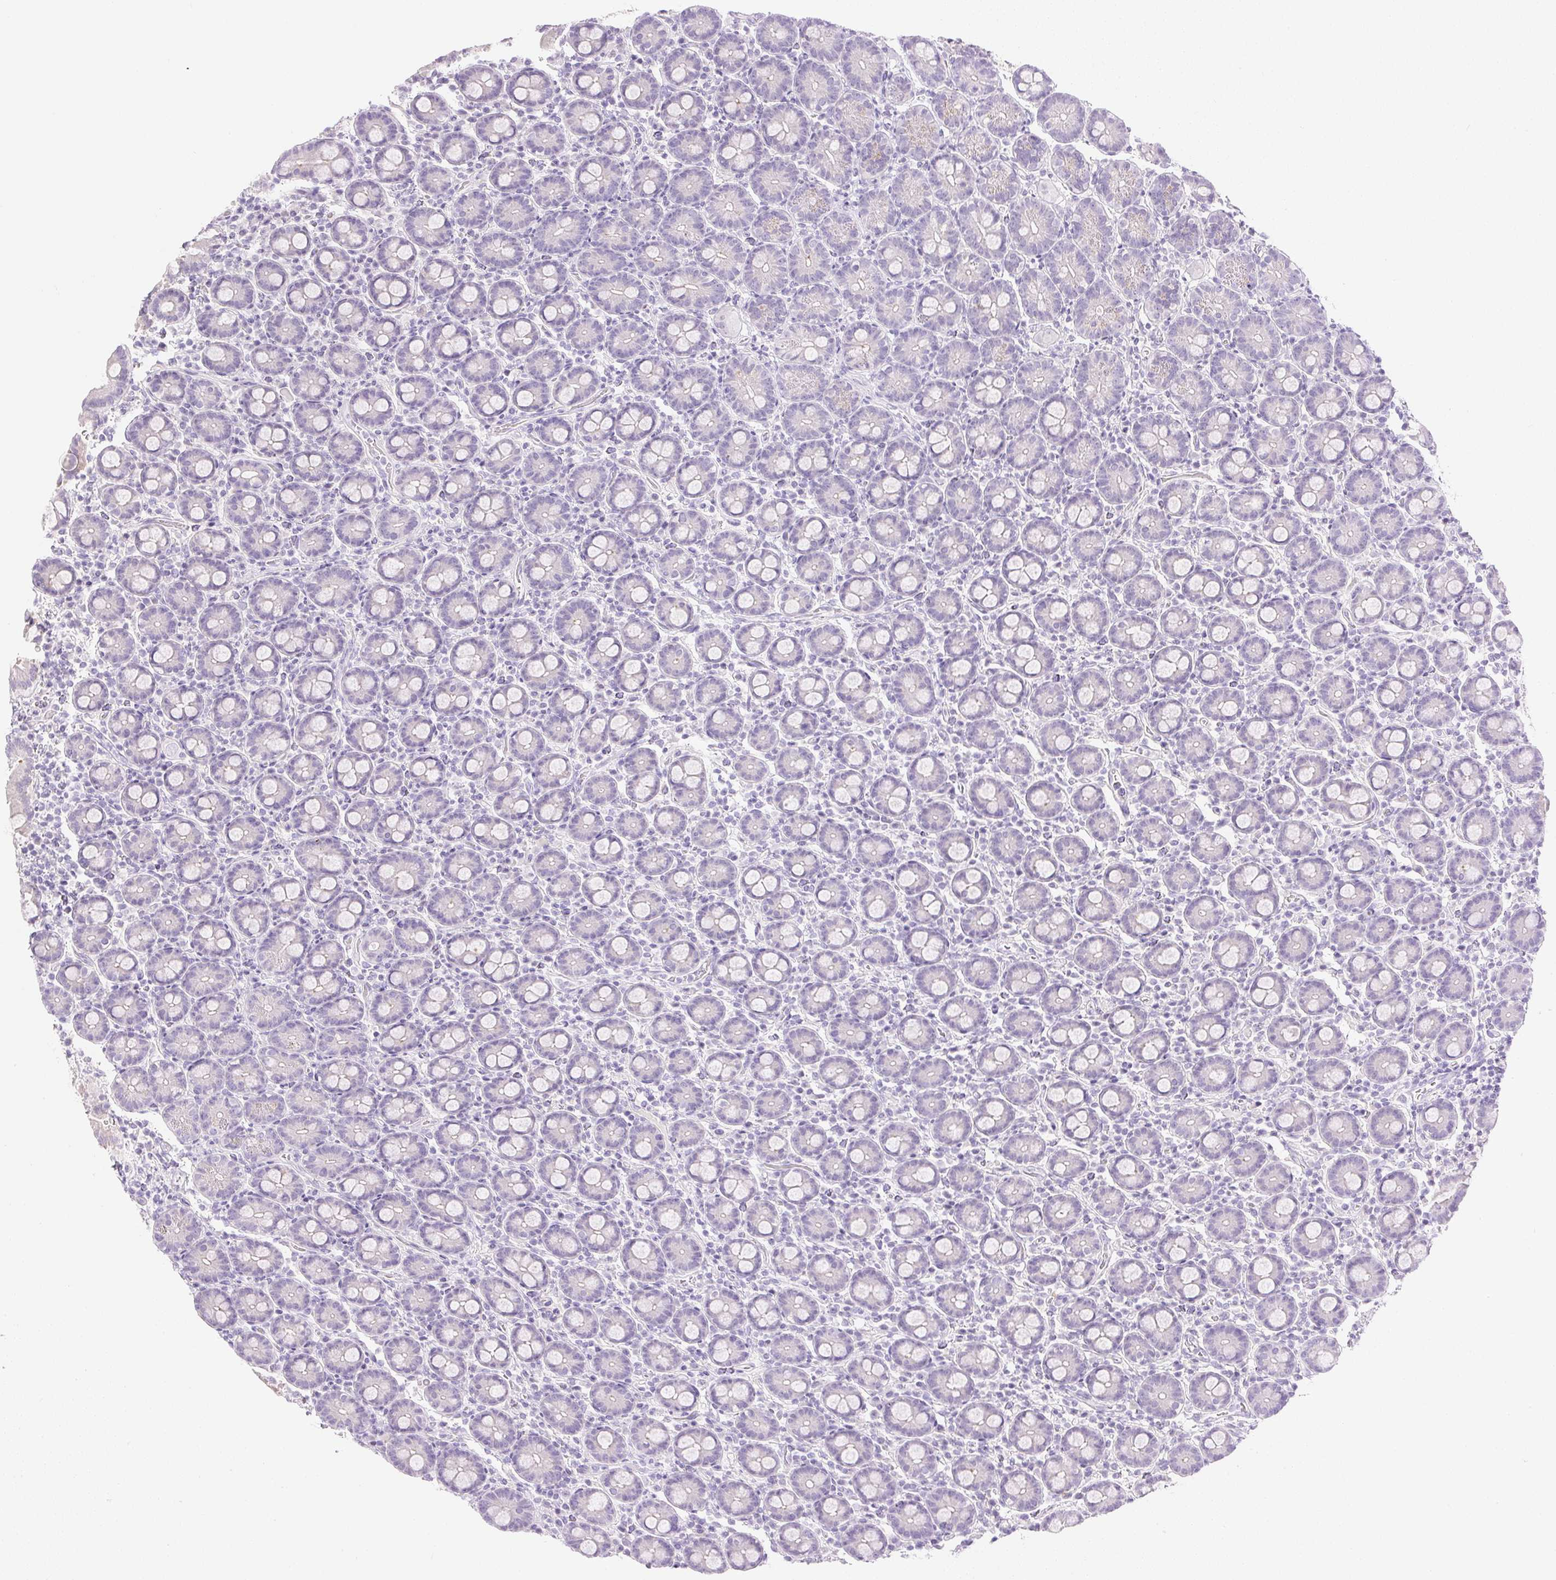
{"staining": {"intensity": "negative", "quantity": "none", "location": "none"}, "tissue": "small intestine", "cell_type": "Glandular cells", "image_type": "normal", "snomed": [{"axis": "morphology", "description": "Normal tissue, NOS"}, {"axis": "topography", "description": "Small intestine"}], "caption": "Immunohistochemistry (IHC) photomicrograph of benign small intestine stained for a protein (brown), which demonstrates no positivity in glandular cells. (Immunohistochemistry (IHC), brightfield microscopy, high magnification).", "gene": "CTRL", "patient": {"sex": "male", "age": 26}}